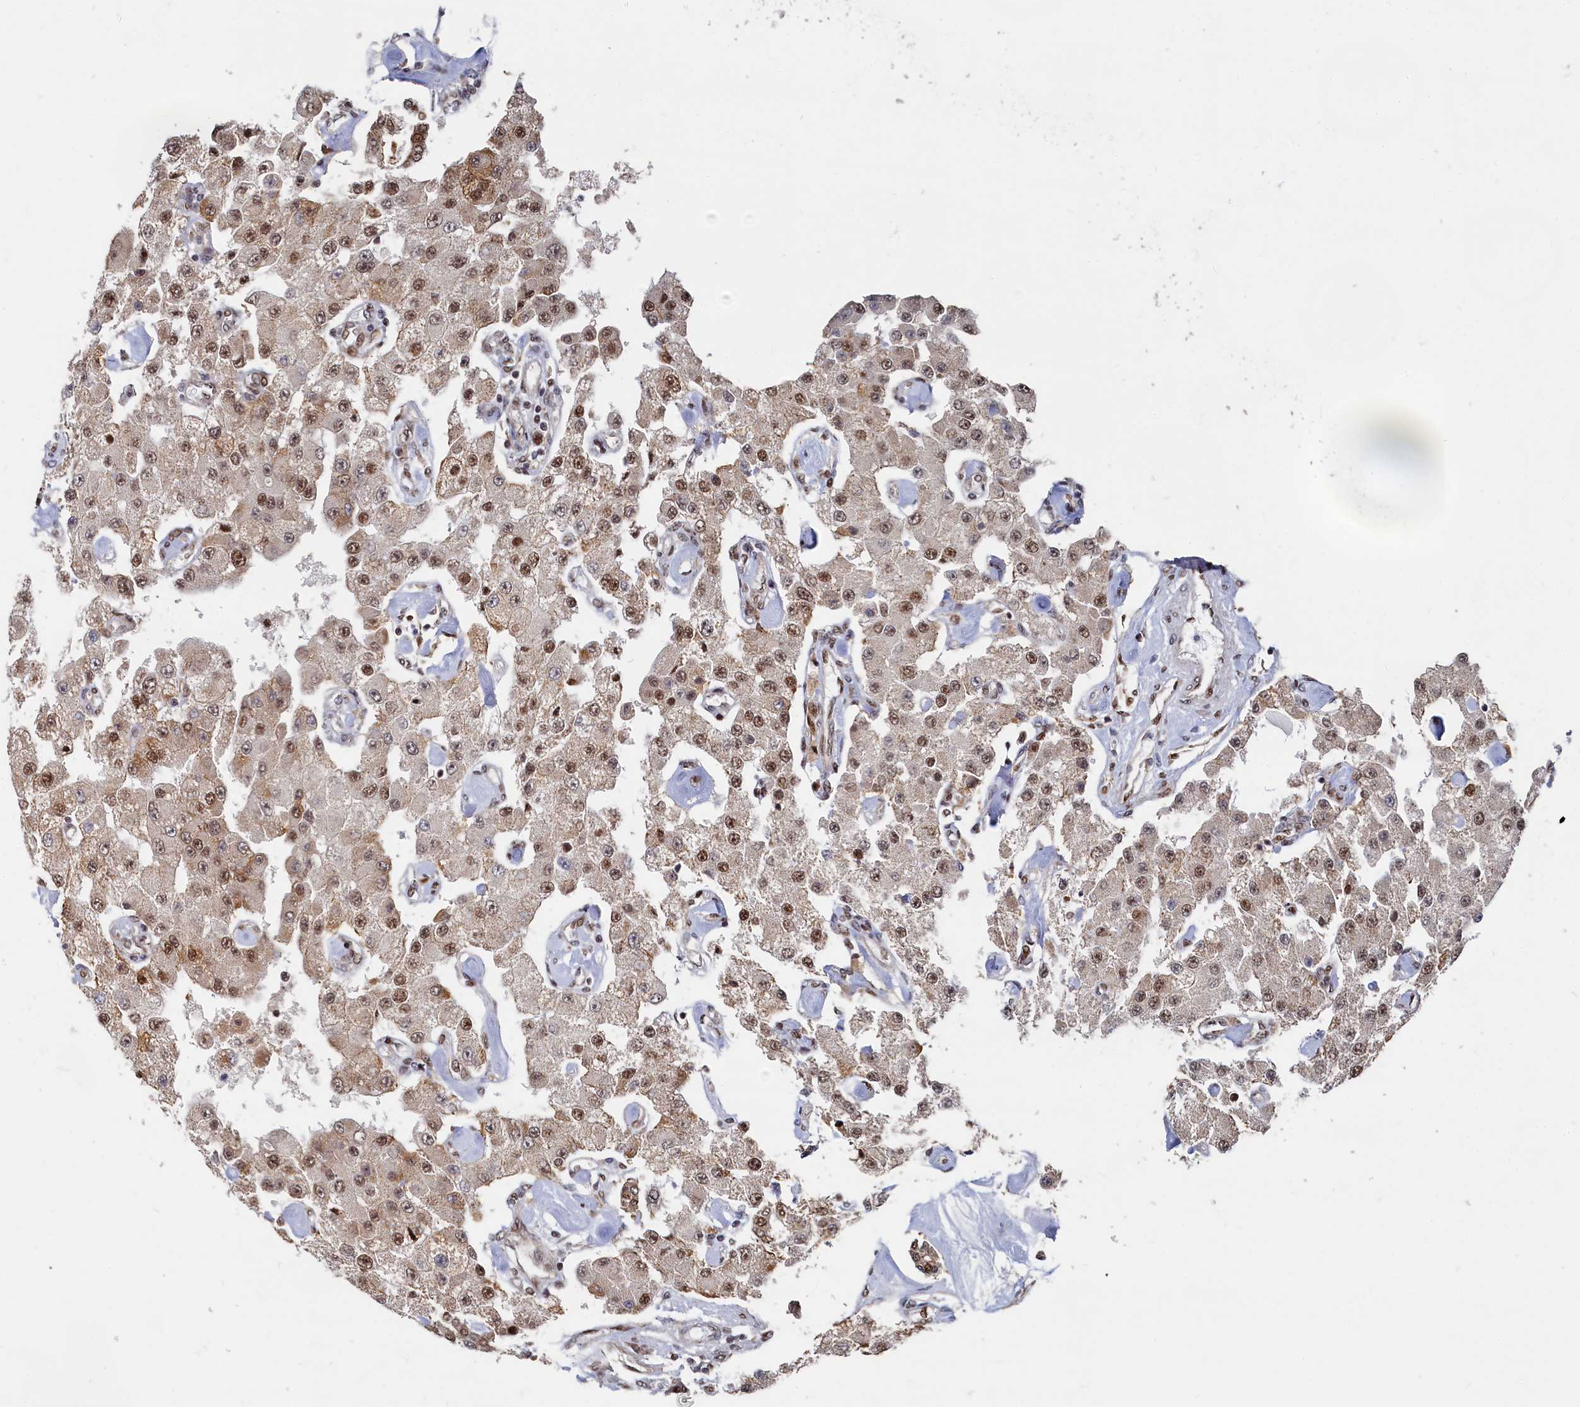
{"staining": {"intensity": "moderate", "quantity": ">75%", "location": "cytoplasmic/membranous,nuclear"}, "tissue": "carcinoid", "cell_type": "Tumor cells", "image_type": "cancer", "snomed": [{"axis": "morphology", "description": "Carcinoid, malignant, NOS"}, {"axis": "topography", "description": "Pancreas"}], "caption": "Immunohistochemistry of human carcinoid exhibits medium levels of moderate cytoplasmic/membranous and nuclear expression in approximately >75% of tumor cells.", "gene": "BUB3", "patient": {"sex": "male", "age": 41}}